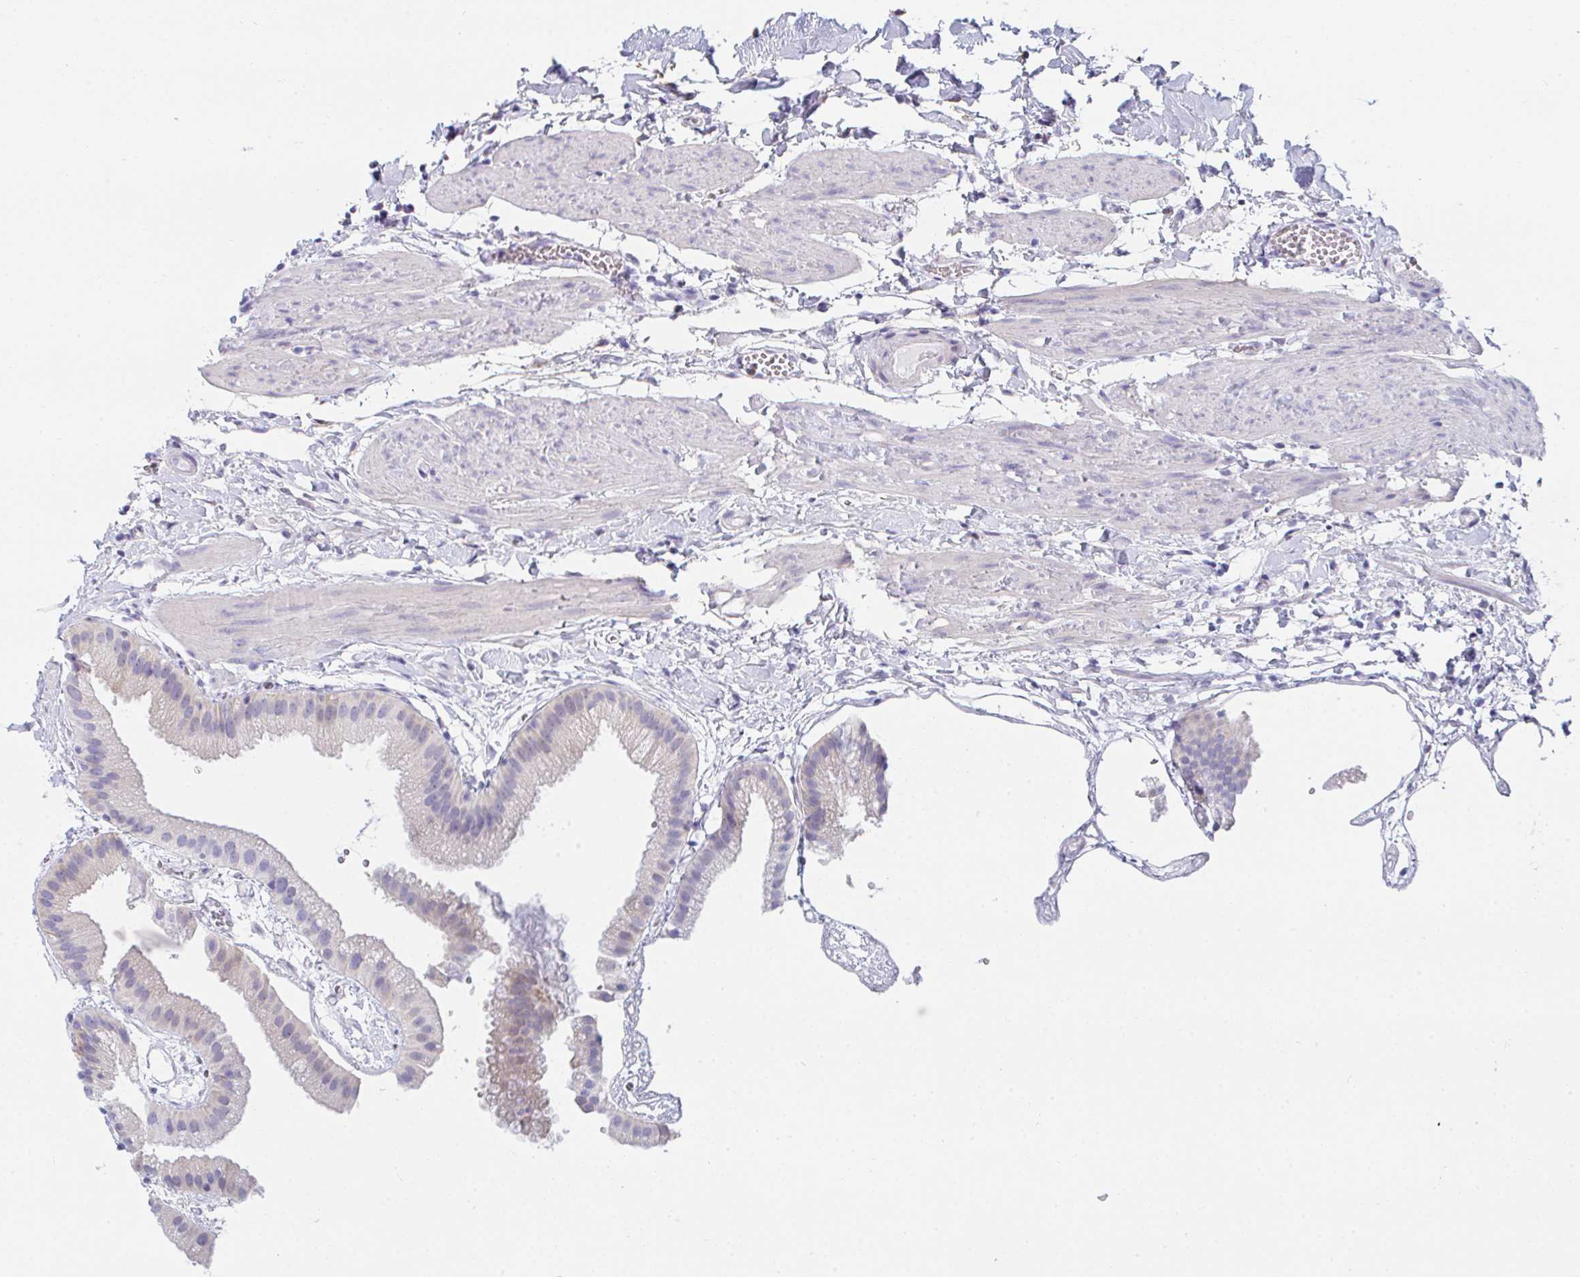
{"staining": {"intensity": "negative", "quantity": "none", "location": "none"}, "tissue": "gallbladder", "cell_type": "Glandular cells", "image_type": "normal", "snomed": [{"axis": "morphology", "description": "Normal tissue, NOS"}, {"axis": "topography", "description": "Gallbladder"}], "caption": "IHC photomicrograph of benign human gallbladder stained for a protein (brown), which exhibits no expression in glandular cells. The staining was performed using DAB (3,3'-diaminobenzidine) to visualize the protein expression in brown, while the nuclei were stained in blue with hematoxylin (Magnification: 20x).", "gene": "MGAM2", "patient": {"sex": "female", "age": 63}}